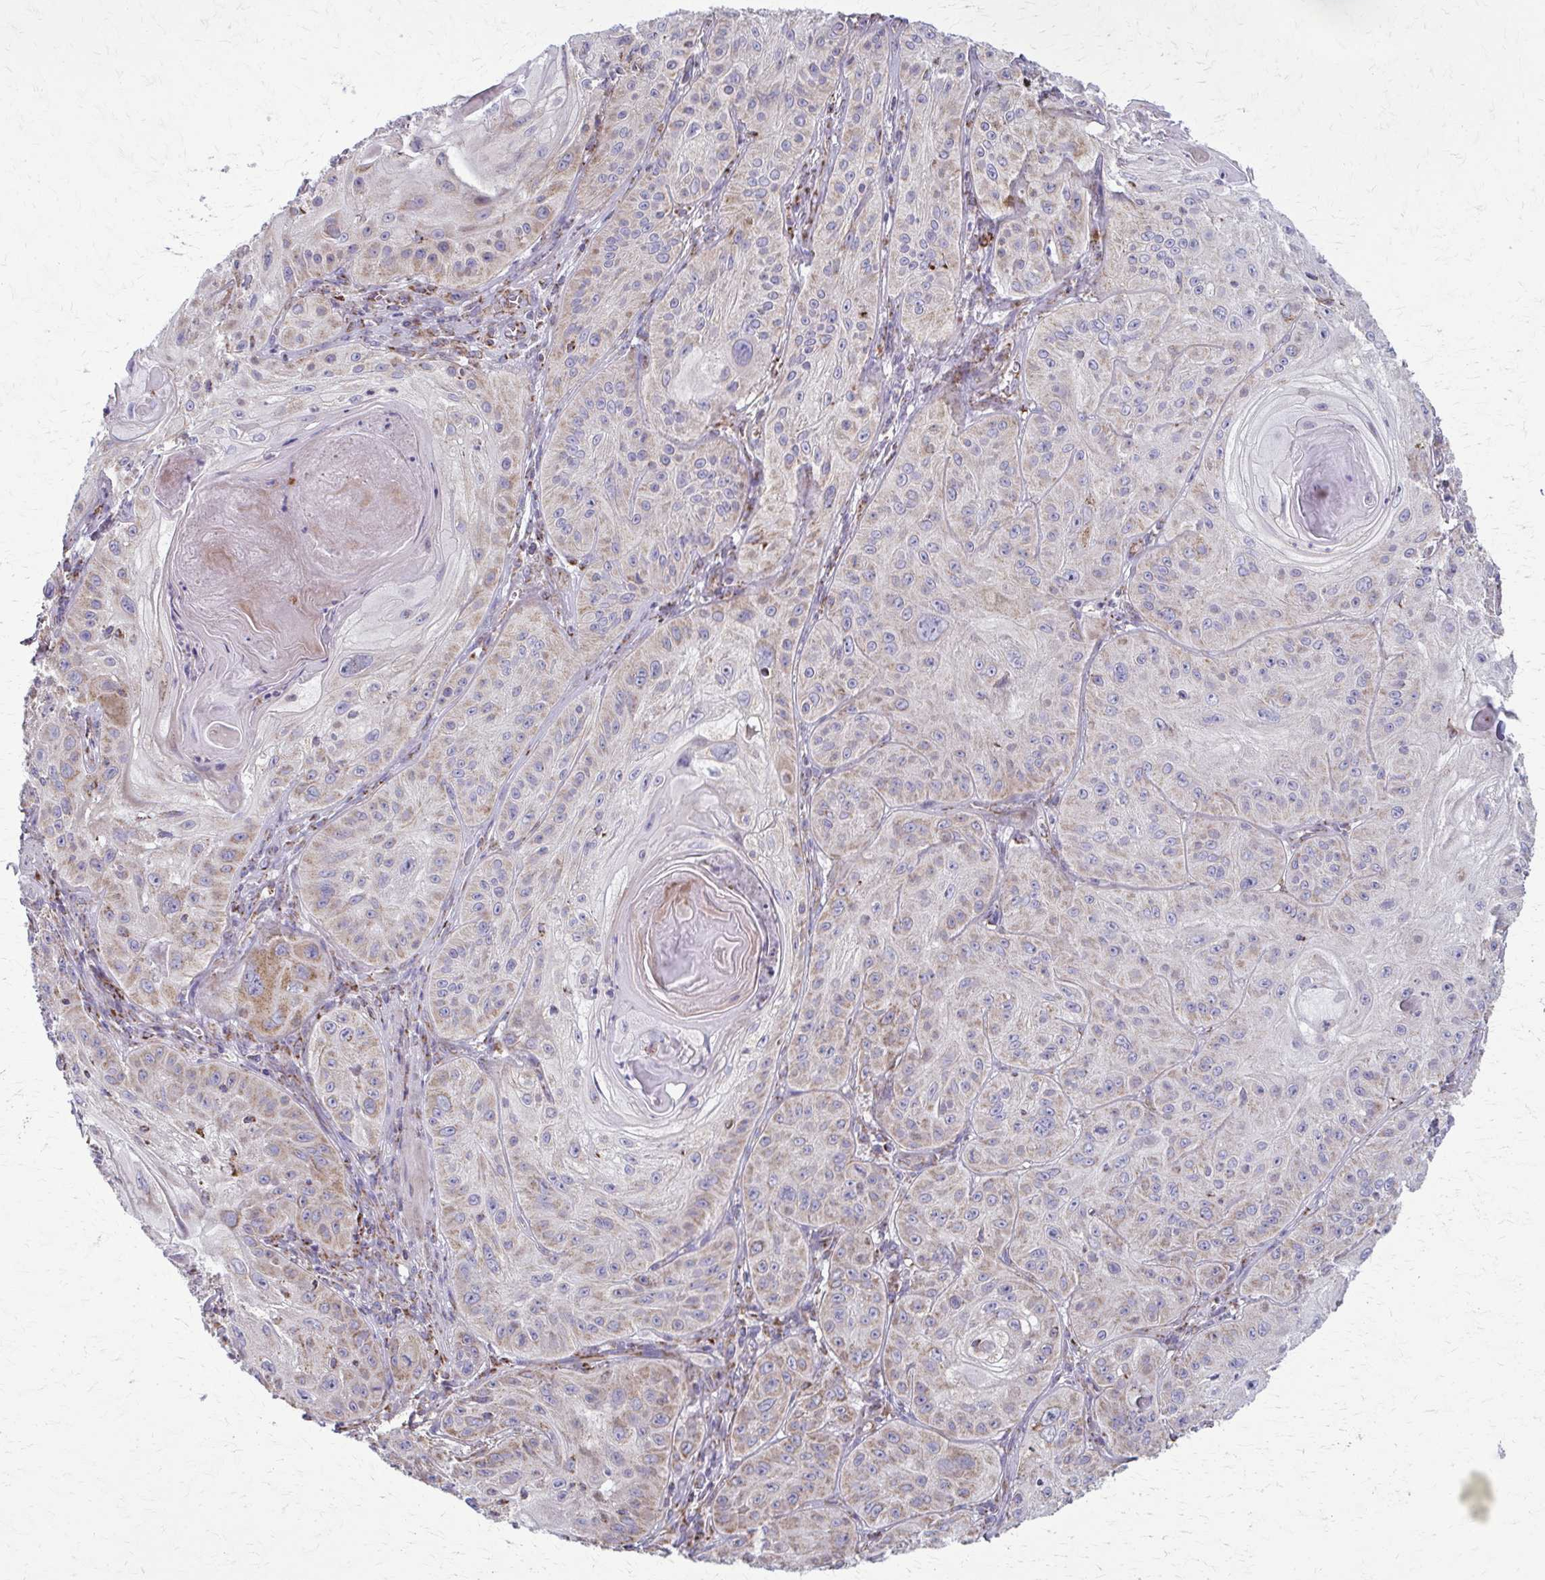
{"staining": {"intensity": "weak", "quantity": "<25%", "location": "cytoplasmic/membranous"}, "tissue": "skin cancer", "cell_type": "Tumor cells", "image_type": "cancer", "snomed": [{"axis": "morphology", "description": "Squamous cell carcinoma, NOS"}, {"axis": "topography", "description": "Skin"}], "caption": "Immunohistochemistry image of neoplastic tissue: skin cancer stained with DAB displays no significant protein positivity in tumor cells.", "gene": "TVP23A", "patient": {"sex": "male", "age": 85}}